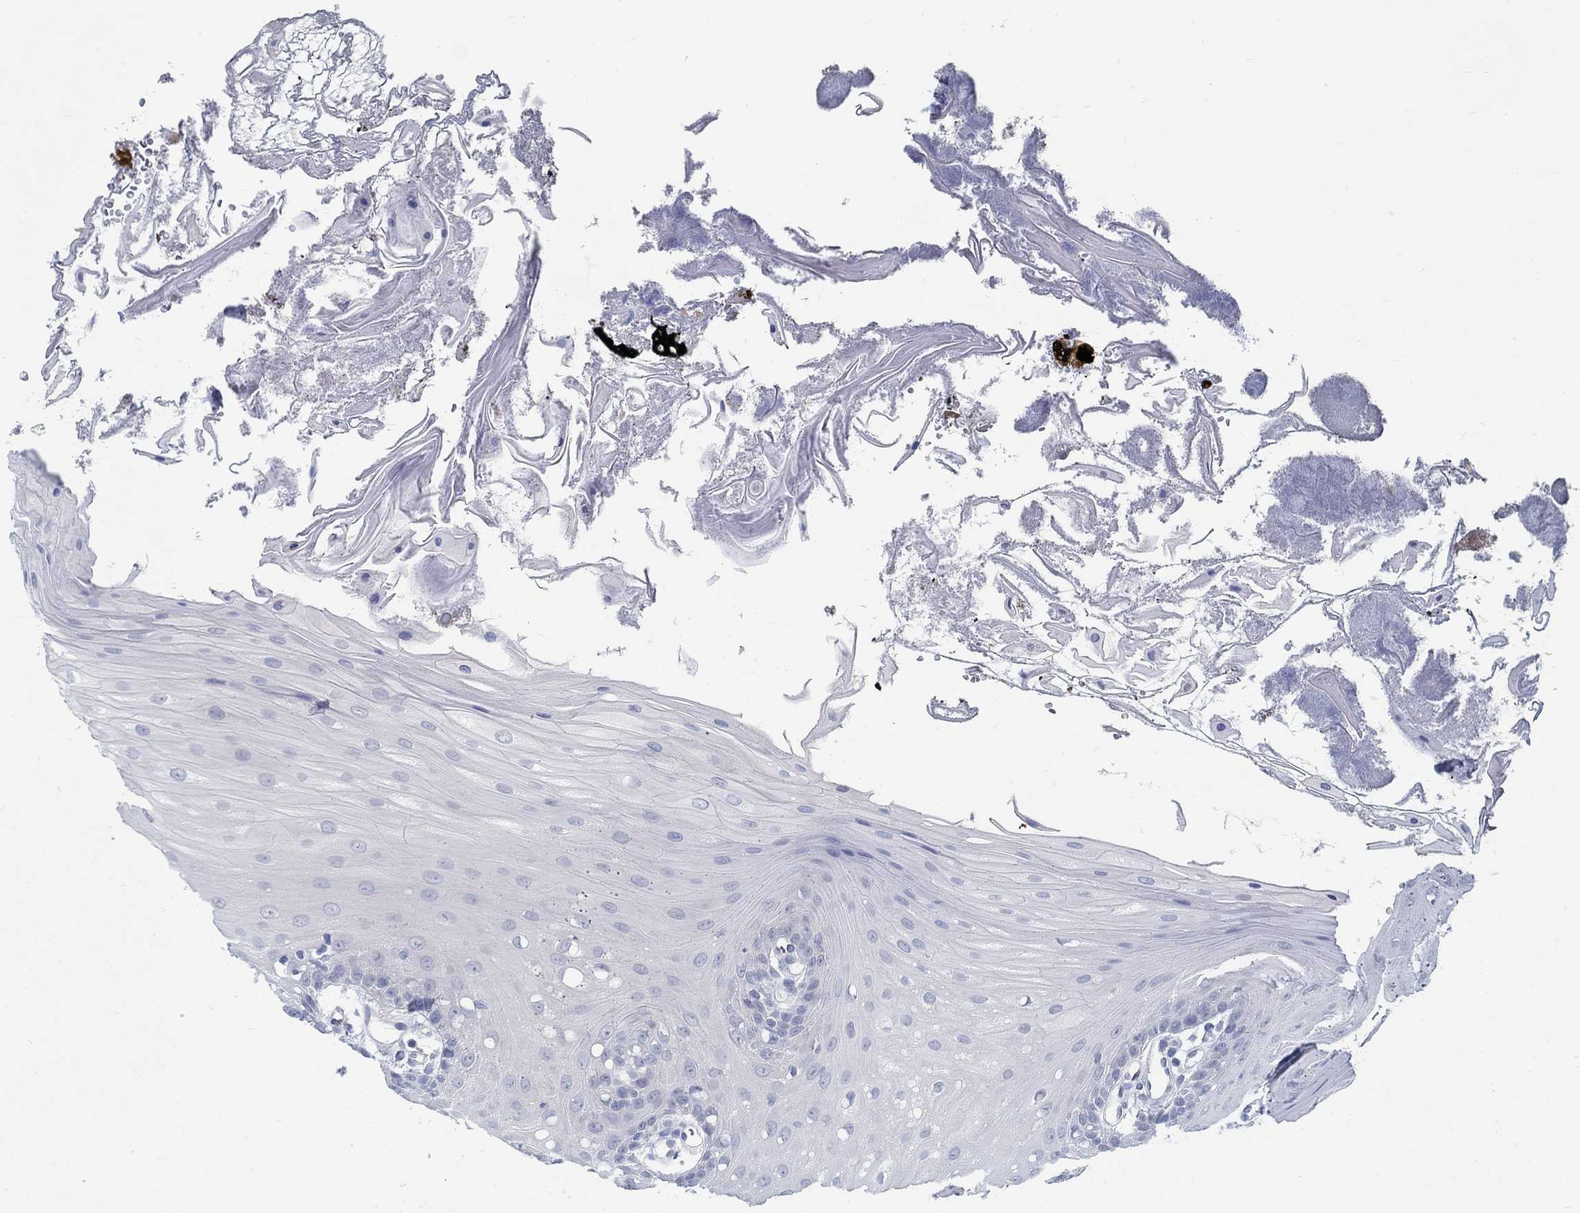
{"staining": {"intensity": "negative", "quantity": "none", "location": "none"}, "tissue": "oral mucosa", "cell_type": "Squamous epithelial cells", "image_type": "normal", "snomed": [{"axis": "morphology", "description": "Normal tissue, NOS"}, {"axis": "morphology", "description": "Squamous cell carcinoma, NOS"}, {"axis": "topography", "description": "Oral tissue"}, {"axis": "topography", "description": "Head-Neck"}], "caption": "Benign oral mucosa was stained to show a protein in brown. There is no significant positivity in squamous epithelial cells.", "gene": "PCDH11X", "patient": {"sex": "male", "age": 69}}